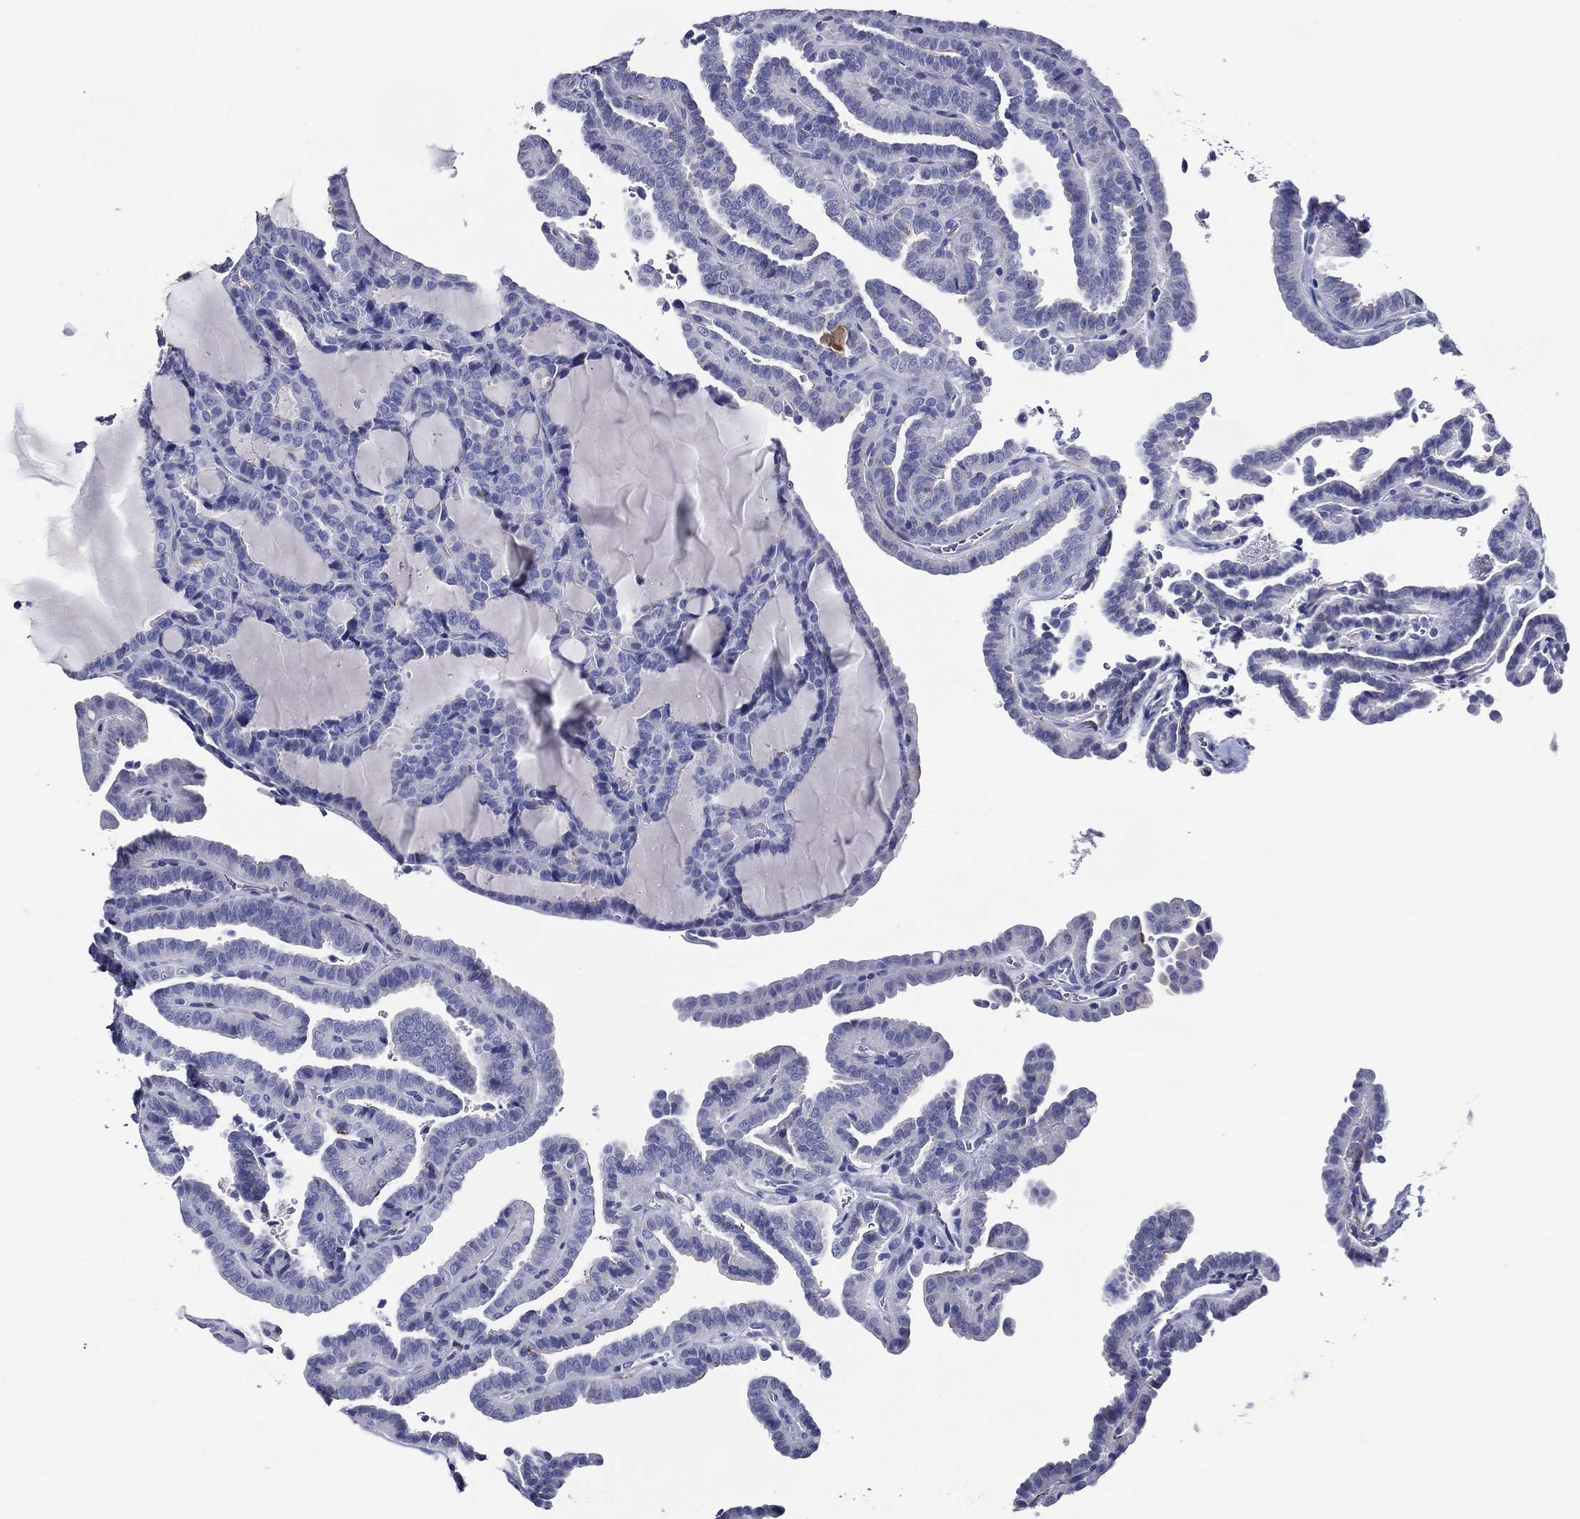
{"staining": {"intensity": "negative", "quantity": "none", "location": "none"}, "tissue": "thyroid cancer", "cell_type": "Tumor cells", "image_type": "cancer", "snomed": [{"axis": "morphology", "description": "Papillary adenocarcinoma, NOS"}, {"axis": "topography", "description": "Thyroid gland"}], "caption": "Micrograph shows no significant protein positivity in tumor cells of thyroid cancer. The staining was performed using DAB to visualize the protein expression in brown, while the nuclei were stained in blue with hematoxylin (Magnification: 20x).", "gene": "ACE2", "patient": {"sex": "female", "age": 39}}